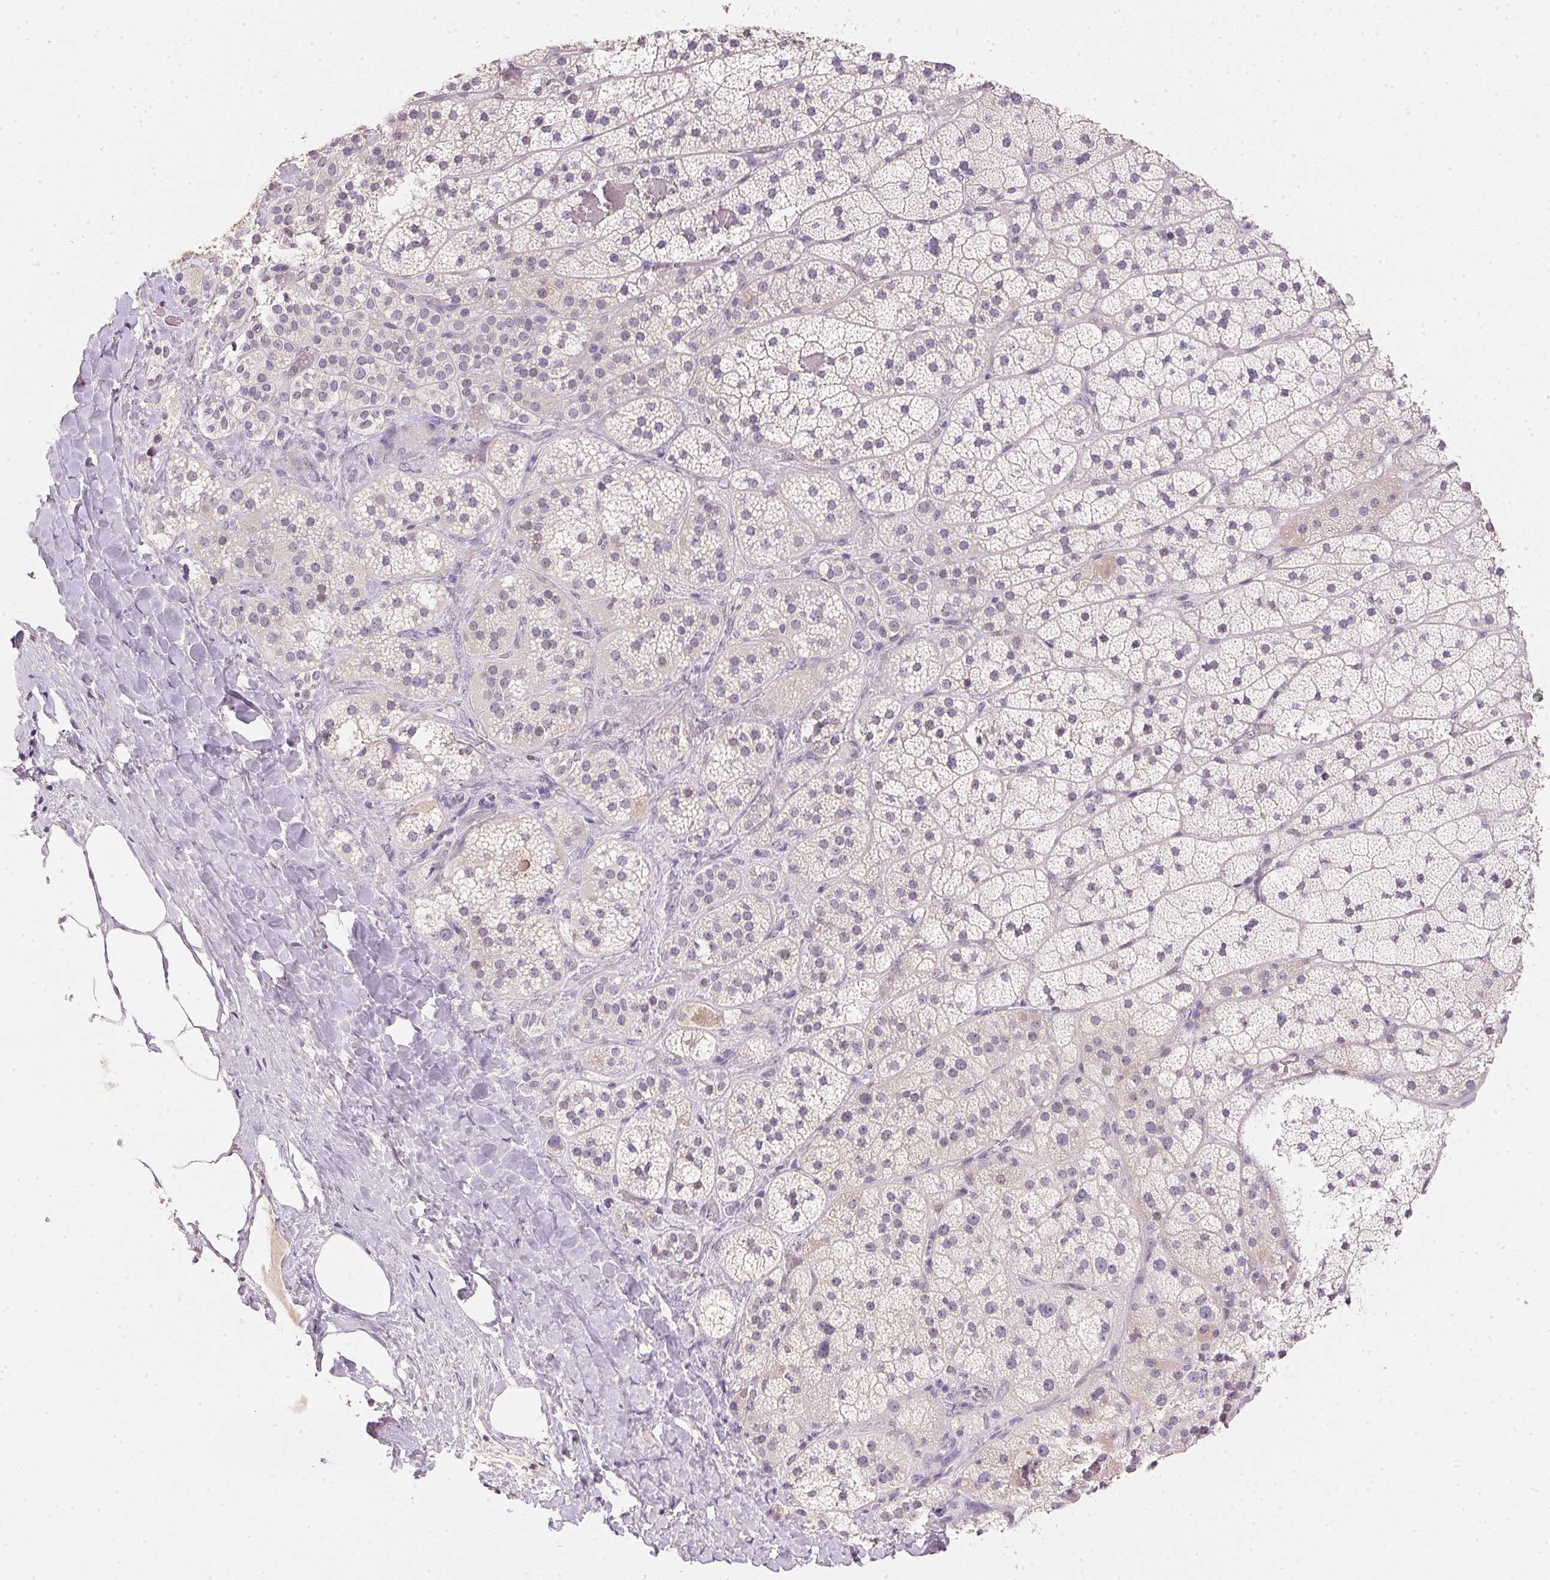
{"staining": {"intensity": "negative", "quantity": "none", "location": "none"}, "tissue": "adrenal gland", "cell_type": "Glandular cells", "image_type": "normal", "snomed": [{"axis": "morphology", "description": "Normal tissue, NOS"}, {"axis": "topography", "description": "Adrenal gland"}], "caption": "Immunohistochemical staining of unremarkable adrenal gland demonstrates no significant positivity in glandular cells.", "gene": "POLR3G", "patient": {"sex": "male", "age": 57}}